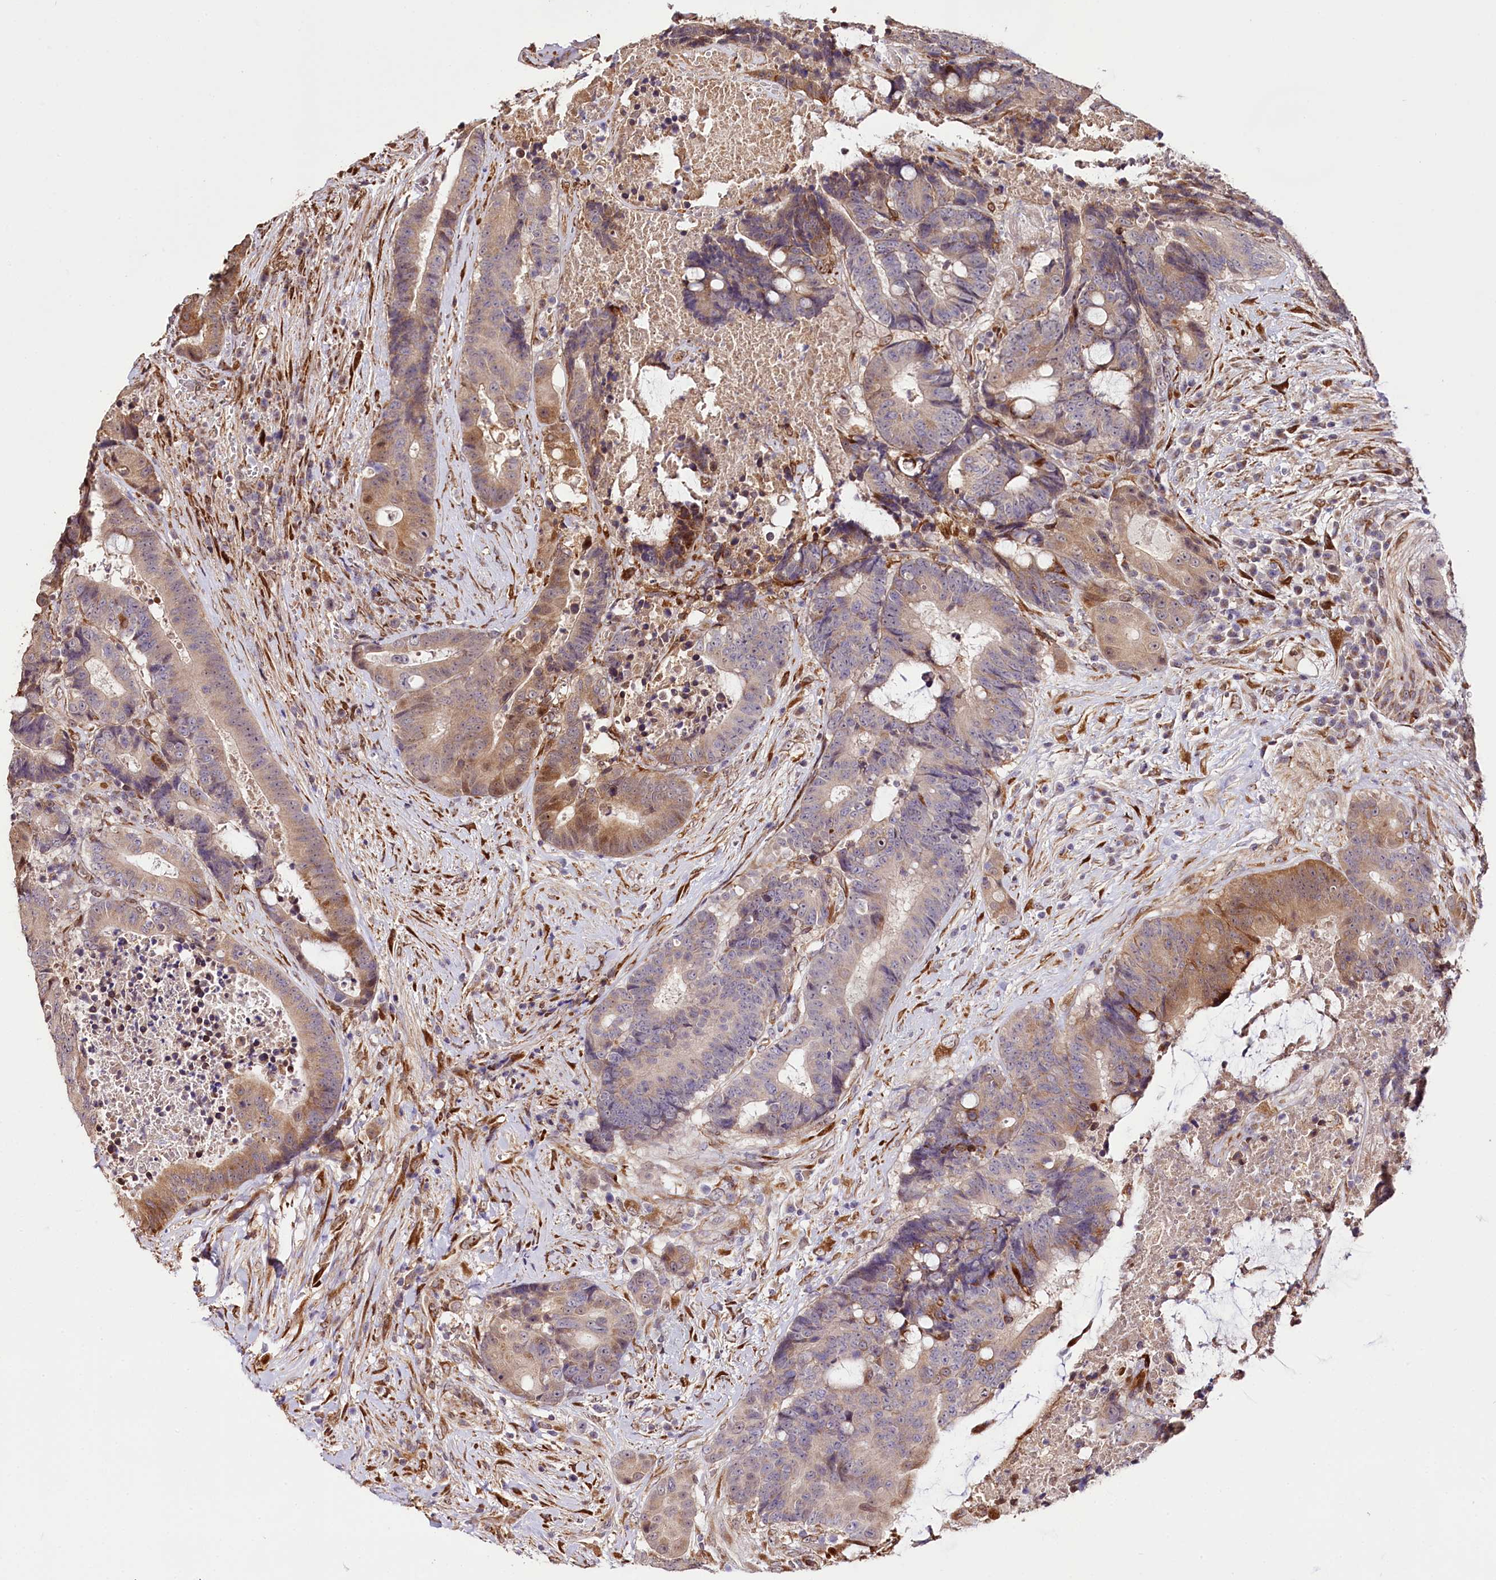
{"staining": {"intensity": "moderate", "quantity": "25%-75%", "location": "cytoplasmic/membranous,nuclear"}, "tissue": "colorectal cancer", "cell_type": "Tumor cells", "image_type": "cancer", "snomed": [{"axis": "morphology", "description": "Adenocarcinoma, NOS"}, {"axis": "topography", "description": "Rectum"}], "caption": "Colorectal cancer (adenocarcinoma) stained with DAB immunohistochemistry (IHC) displays medium levels of moderate cytoplasmic/membranous and nuclear staining in approximately 25%-75% of tumor cells.", "gene": "CUTC", "patient": {"sex": "male", "age": 69}}